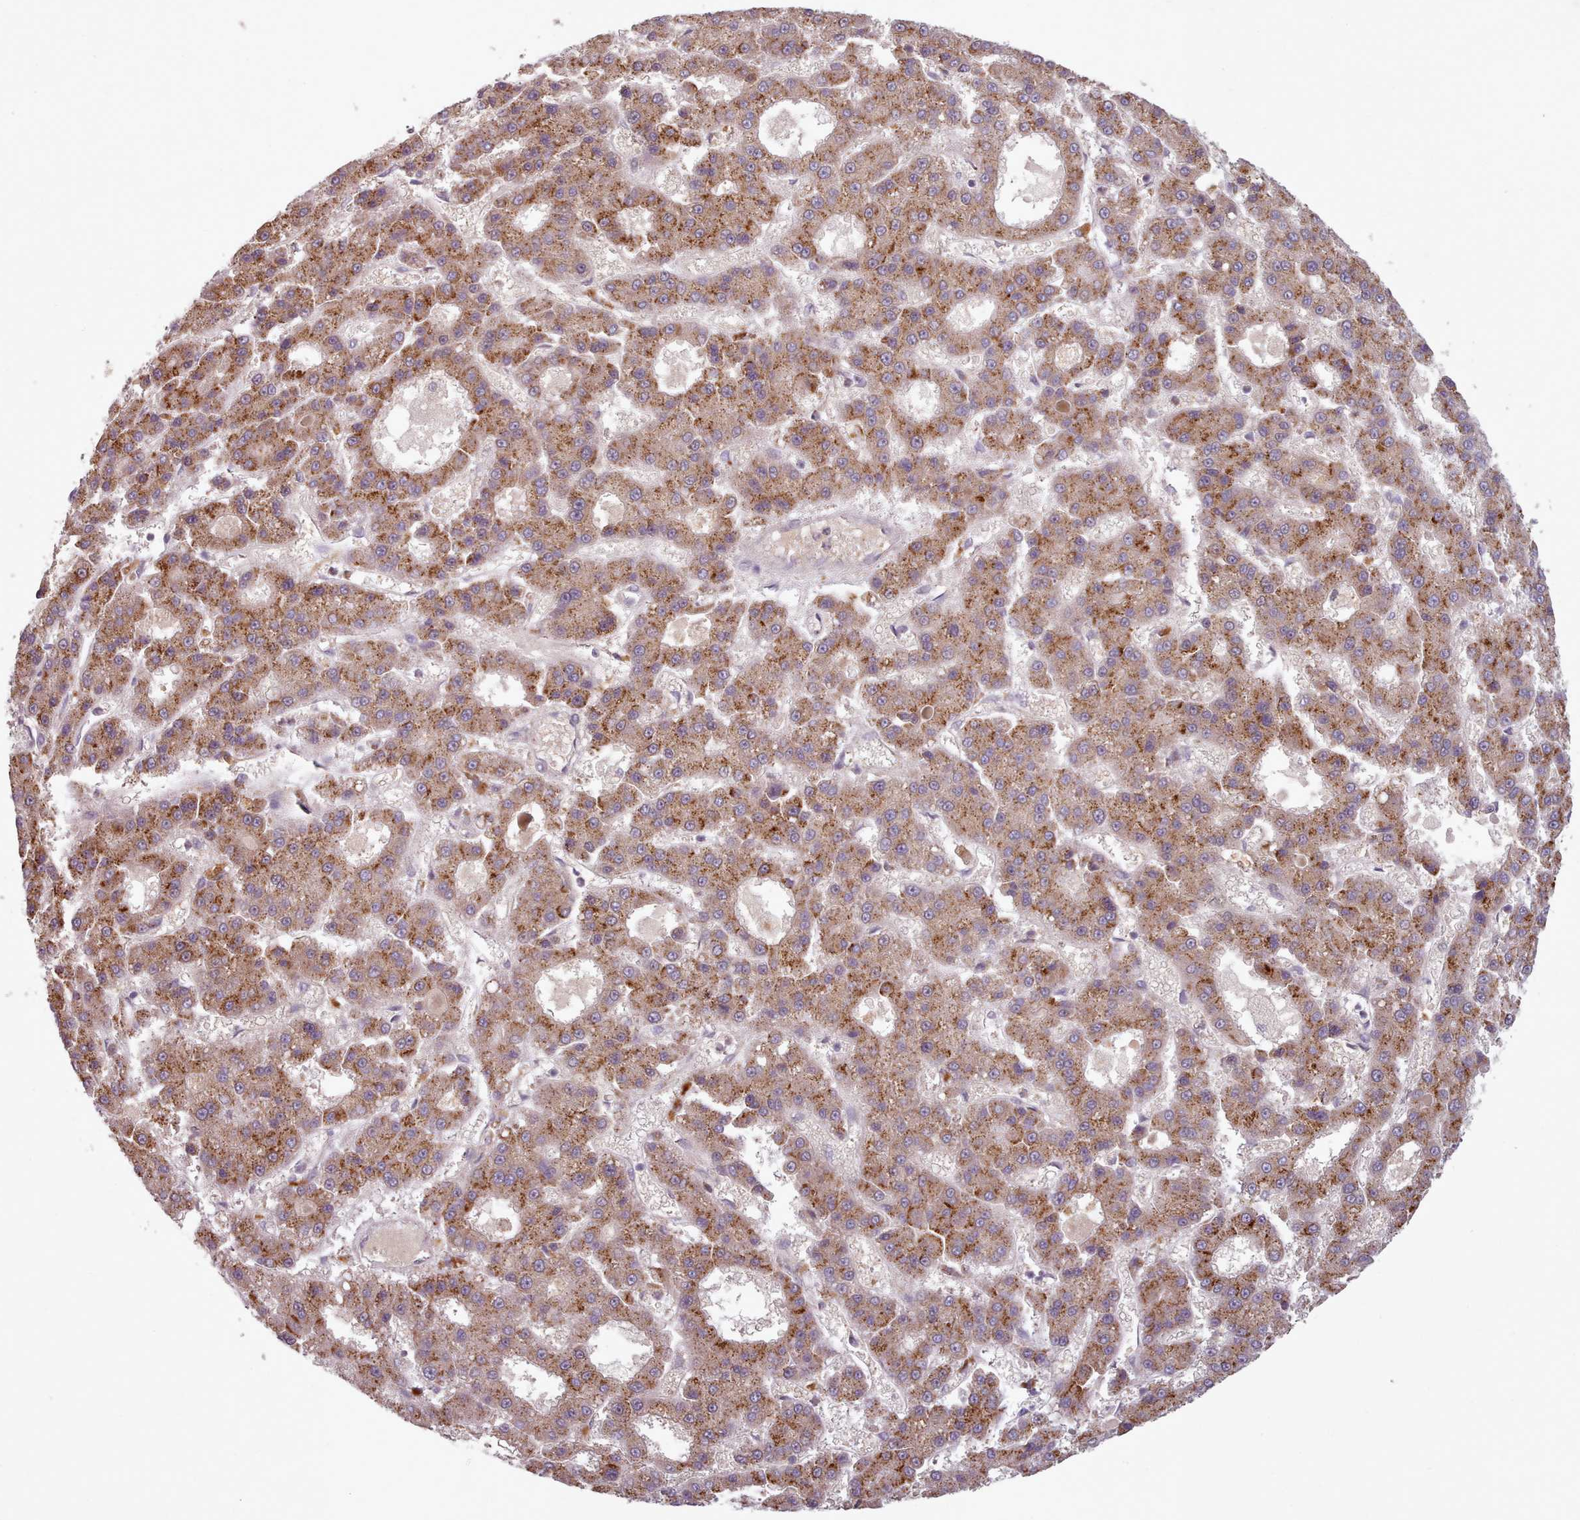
{"staining": {"intensity": "strong", "quantity": ">75%", "location": "cytoplasmic/membranous"}, "tissue": "liver cancer", "cell_type": "Tumor cells", "image_type": "cancer", "snomed": [{"axis": "morphology", "description": "Carcinoma, Hepatocellular, NOS"}, {"axis": "topography", "description": "Liver"}], "caption": "Immunohistochemistry (IHC) staining of liver hepatocellular carcinoma, which displays high levels of strong cytoplasmic/membranous staining in about >75% of tumor cells indicating strong cytoplasmic/membranous protein staining. The staining was performed using DAB (3,3'-diaminobenzidine) (brown) for protein detection and nuclei were counterstained in hematoxylin (blue).", "gene": "LAPTM5", "patient": {"sex": "male", "age": 70}}